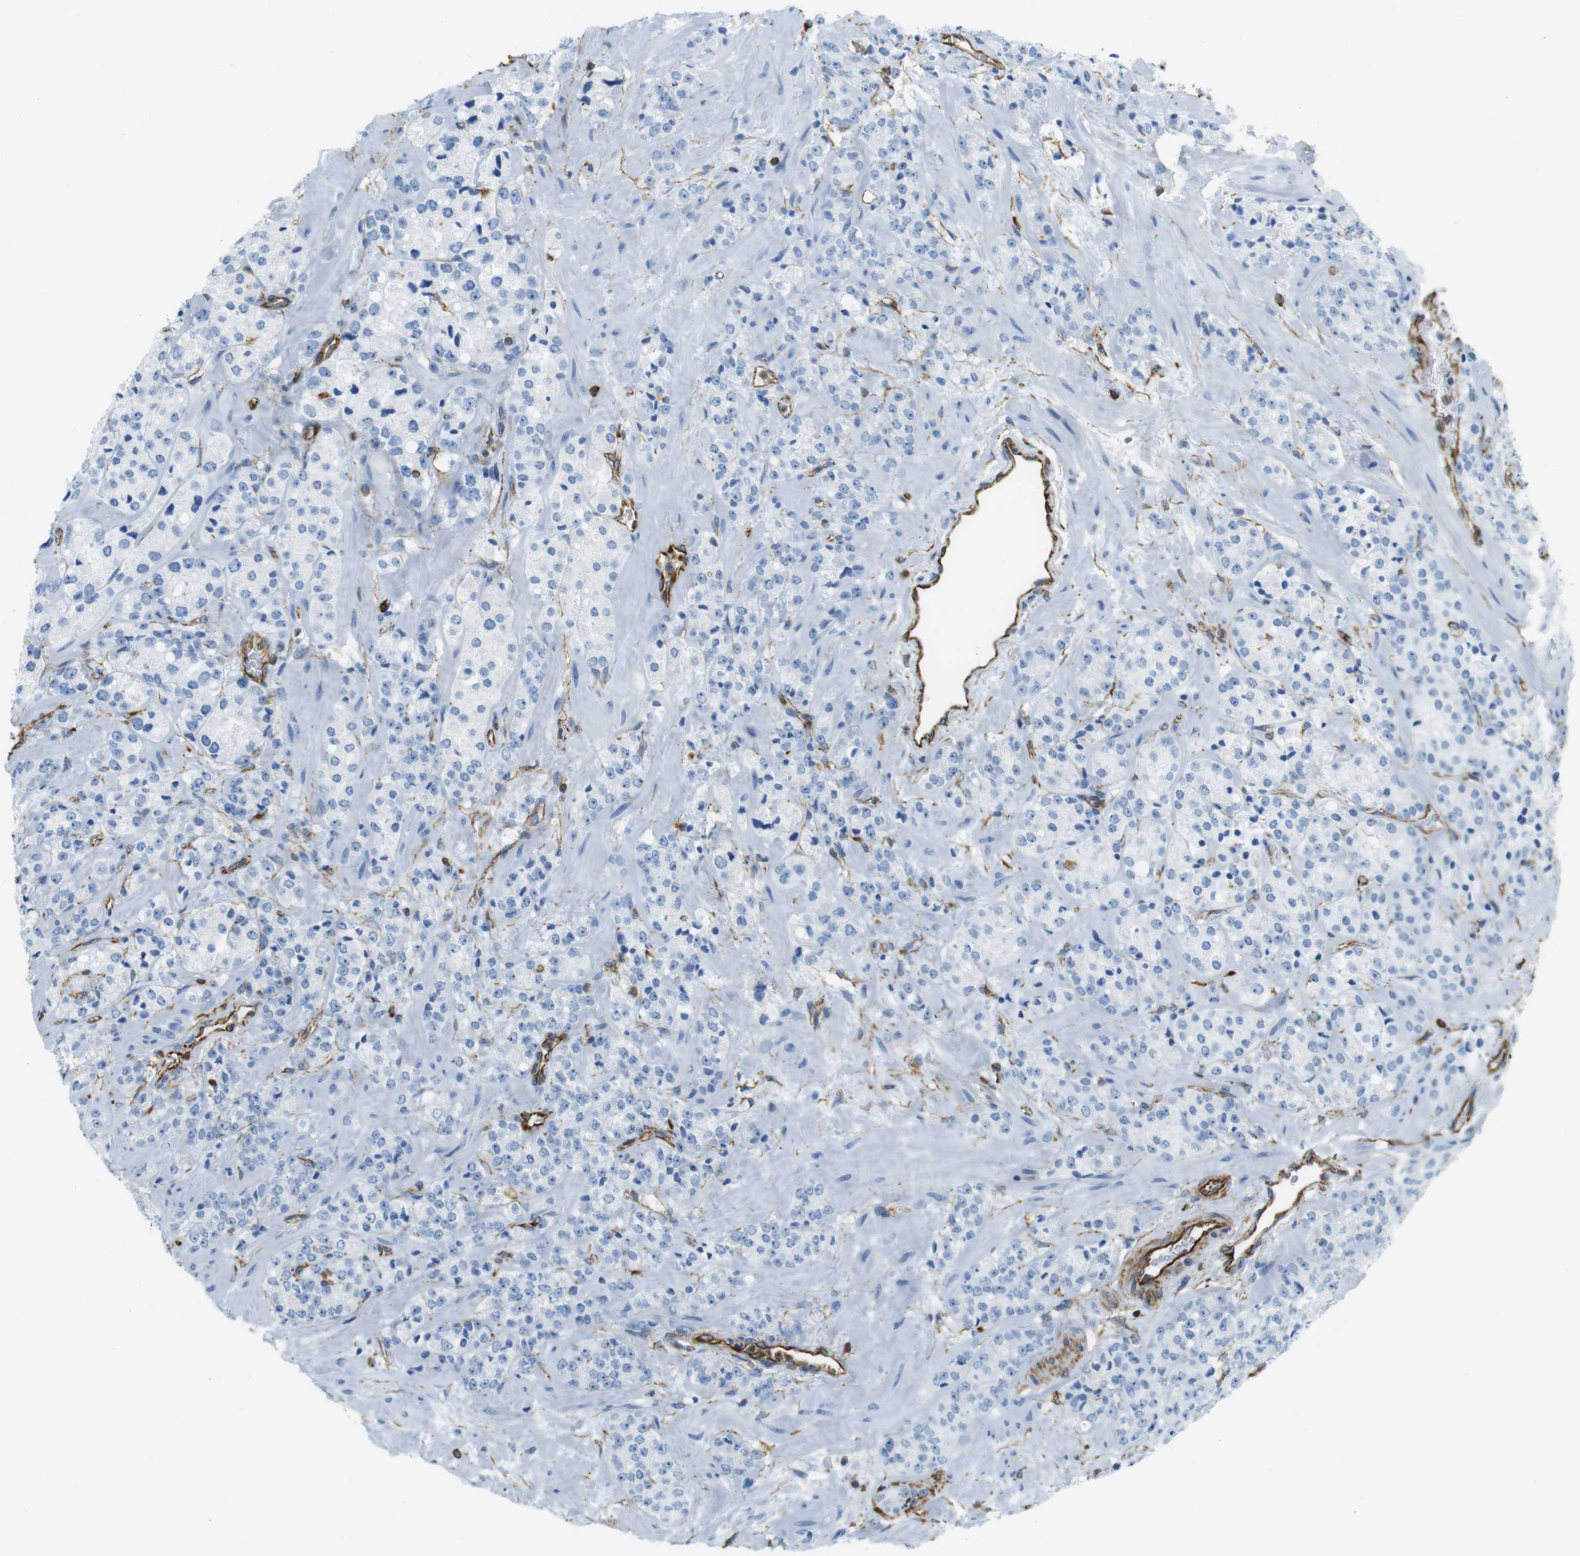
{"staining": {"intensity": "negative", "quantity": "none", "location": "none"}, "tissue": "prostate cancer", "cell_type": "Tumor cells", "image_type": "cancer", "snomed": [{"axis": "morphology", "description": "Adenocarcinoma, High grade"}, {"axis": "topography", "description": "Prostate"}], "caption": "High magnification brightfield microscopy of adenocarcinoma (high-grade) (prostate) stained with DAB (brown) and counterstained with hematoxylin (blue): tumor cells show no significant expression.", "gene": "MS4A10", "patient": {"sex": "male", "age": 64}}